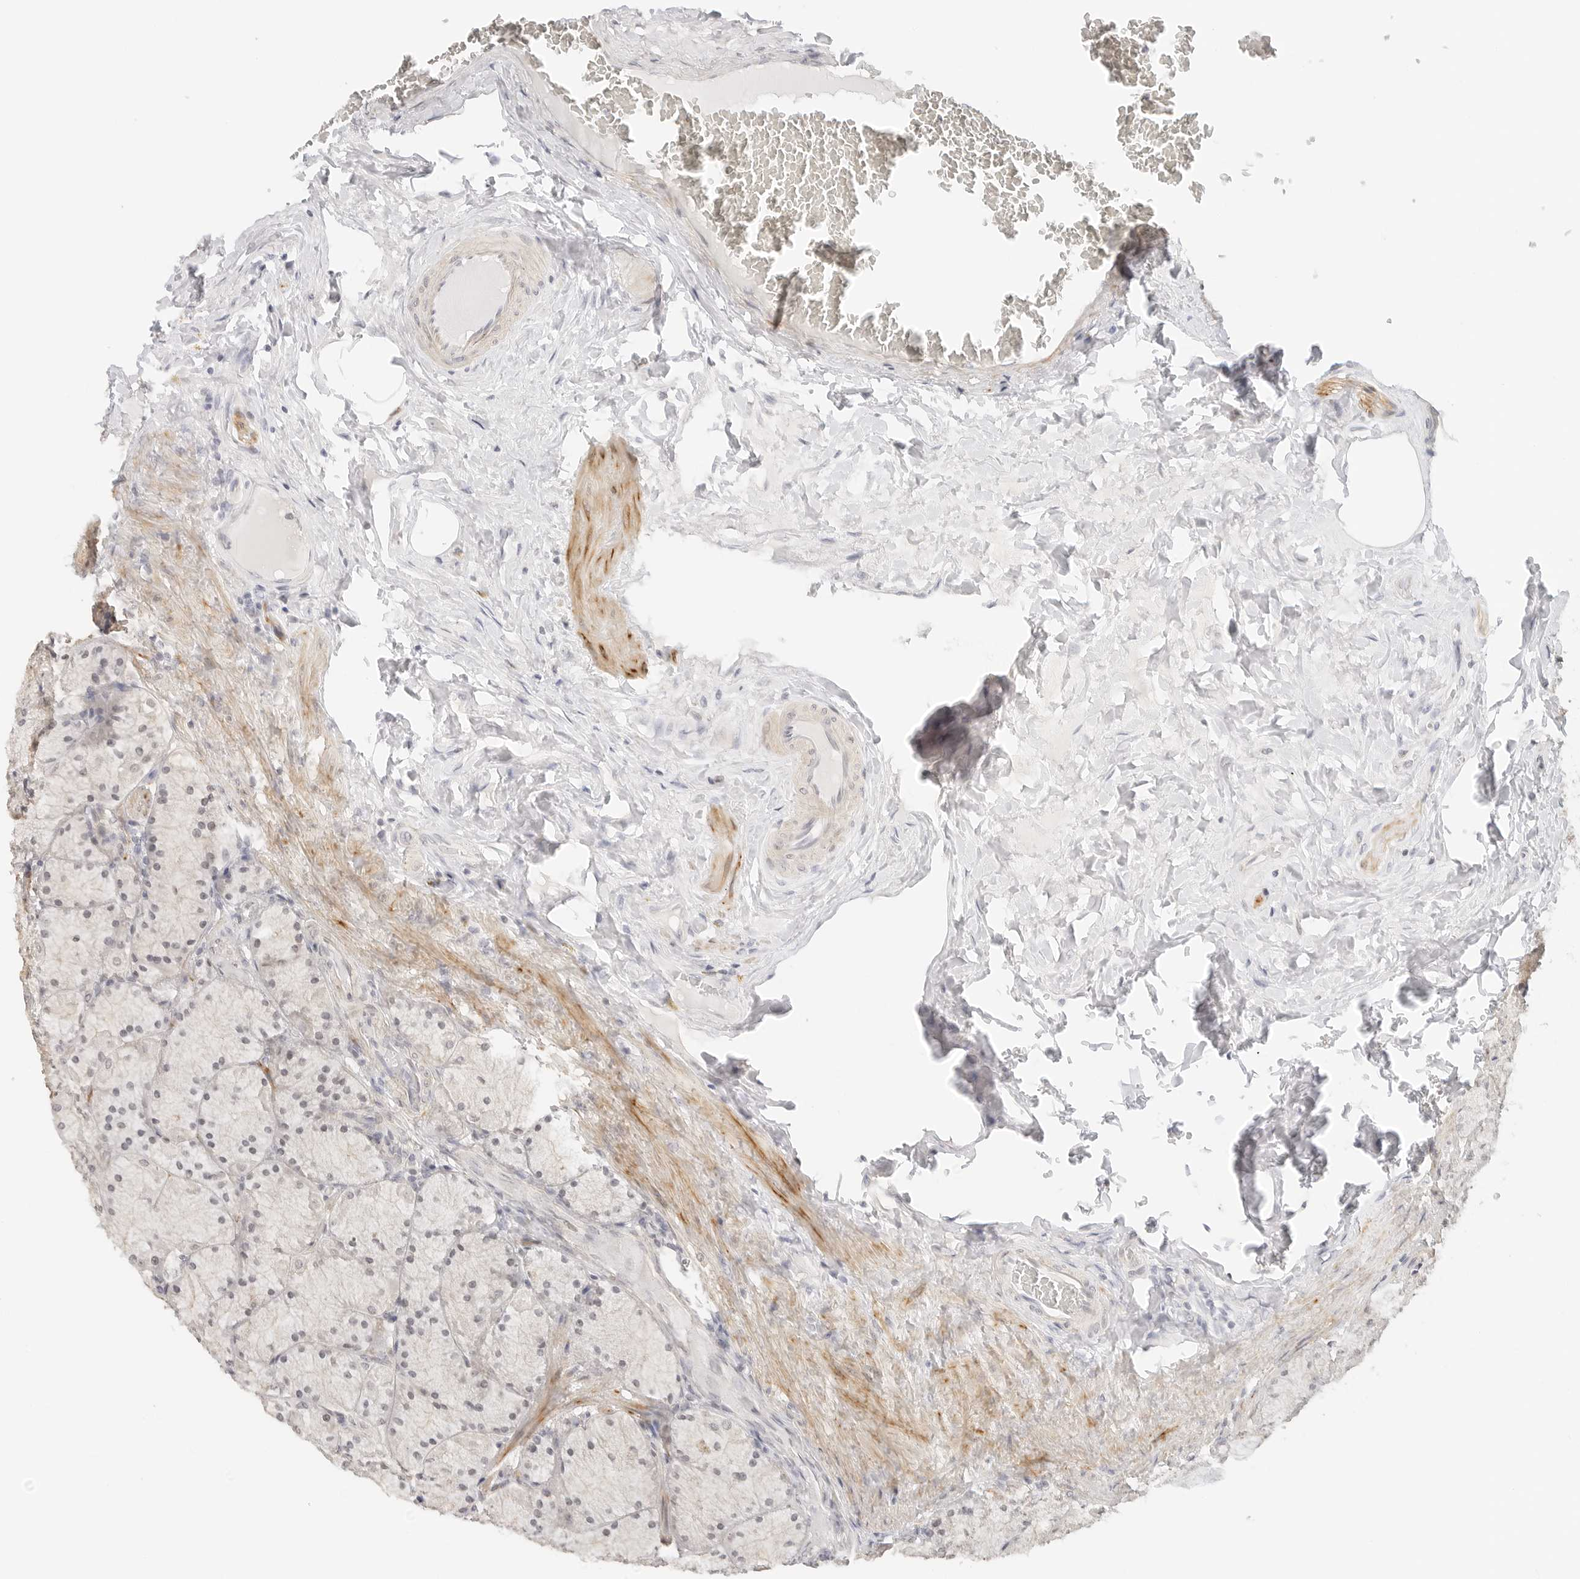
{"staining": {"intensity": "moderate", "quantity": "<25%", "location": "cytoplasmic/membranous"}, "tissue": "stomach", "cell_type": "Glandular cells", "image_type": "normal", "snomed": [{"axis": "morphology", "description": "Normal tissue, NOS"}, {"axis": "topography", "description": "Stomach, upper"}], "caption": "Brown immunohistochemical staining in benign stomach demonstrates moderate cytoplasmic/membranous staining in approximately <25% of glandular cells. Immunohistochemistry (ihc) stains the protein in brown and the nuclei are stained blue.", "gene": "PCDH19", "patient": {"sex": "female", "age": 56}}